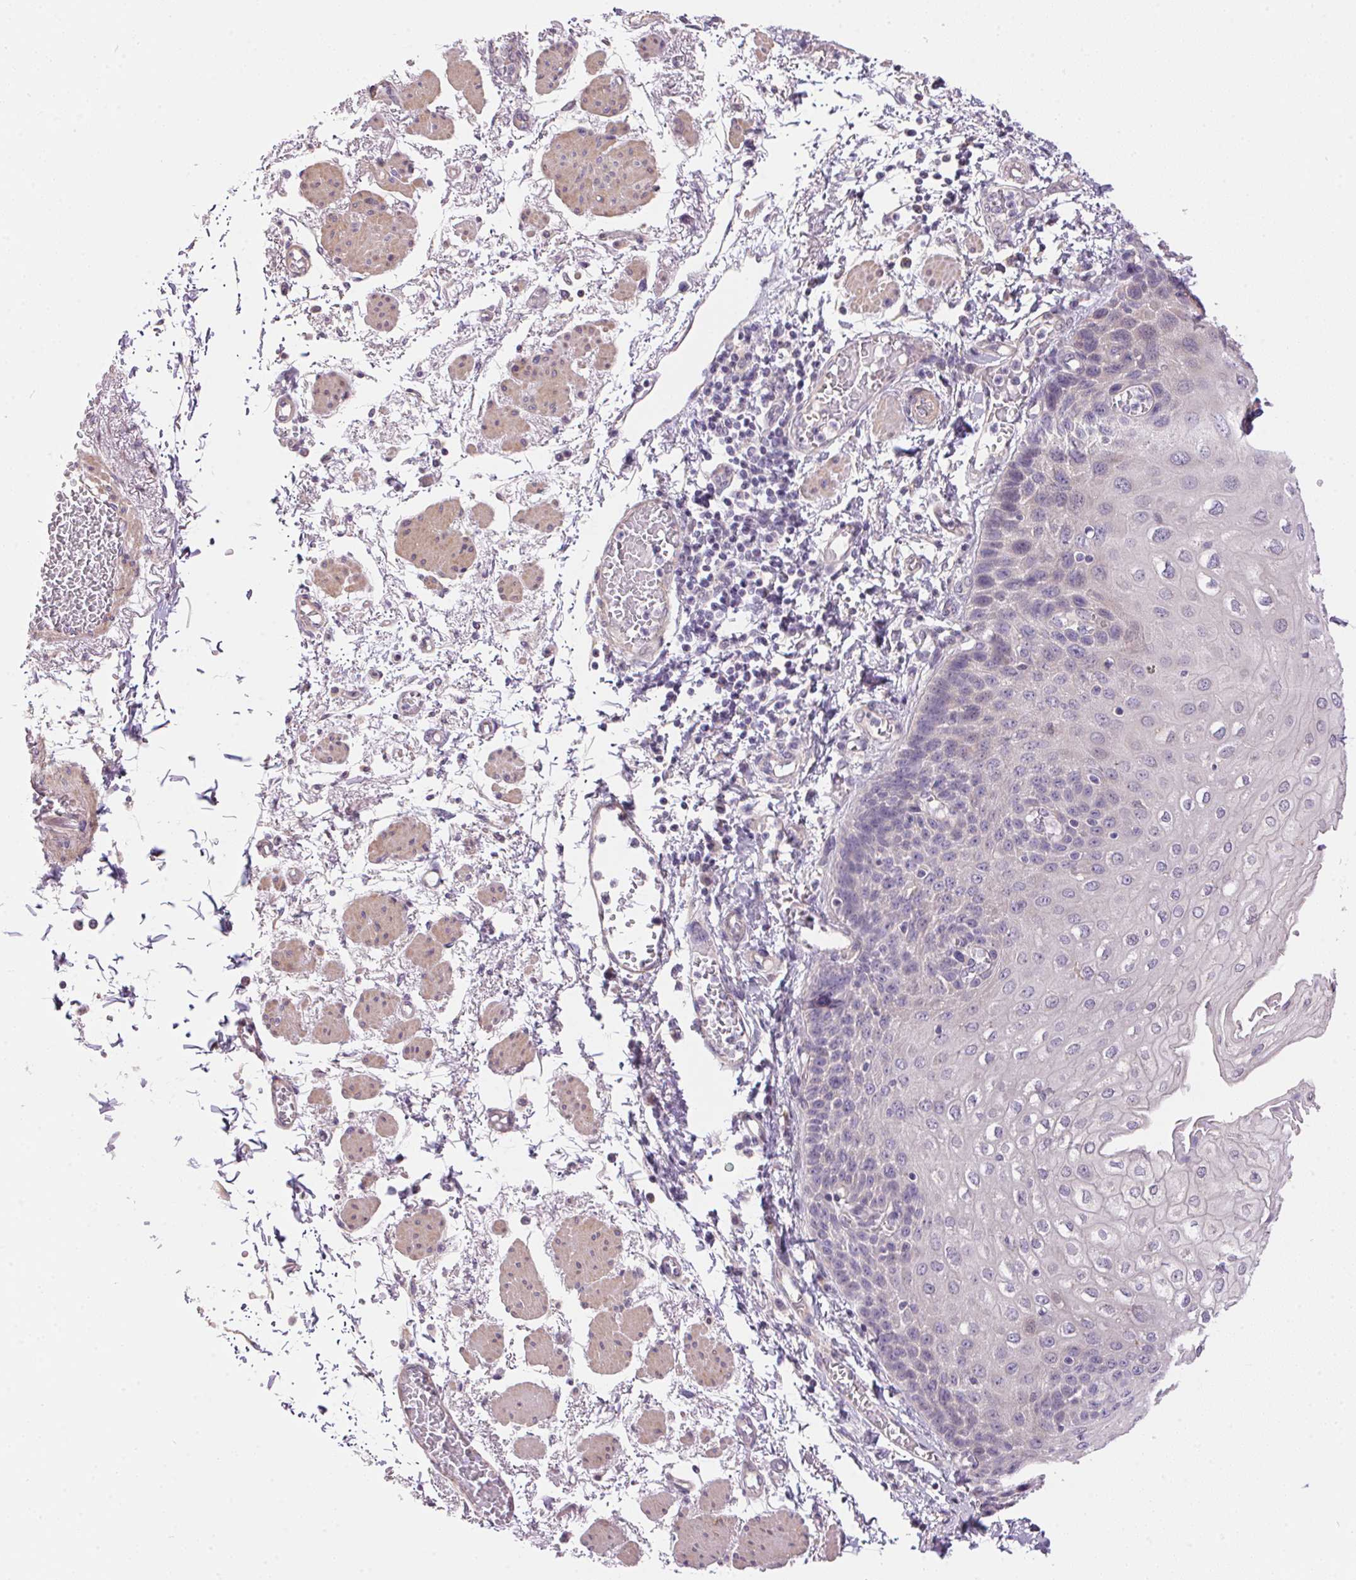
{"staining": {"intensity": "negative", "quantity": "none", "location": "none"}, "tissue": "esophagus", "cell_type": "Squamous epithelial cells", "image_type": "normal", "snomed": [{"axis": "morphology", "description": "Normal tissue, NOS"}, {"axis": "morphology", "description": "Adenocarcinoma, NOS"}, {"axis": "topography", "description": "Esophagus"}], "caption": "DAB (3,3'-diaminobenzidine) immunohistochemical staining of normal esophagus demonstrates no significant expression in squamous epithelial cells.", "gene": "UNC13B", "patient": {"sex": "male", "age": 81}}